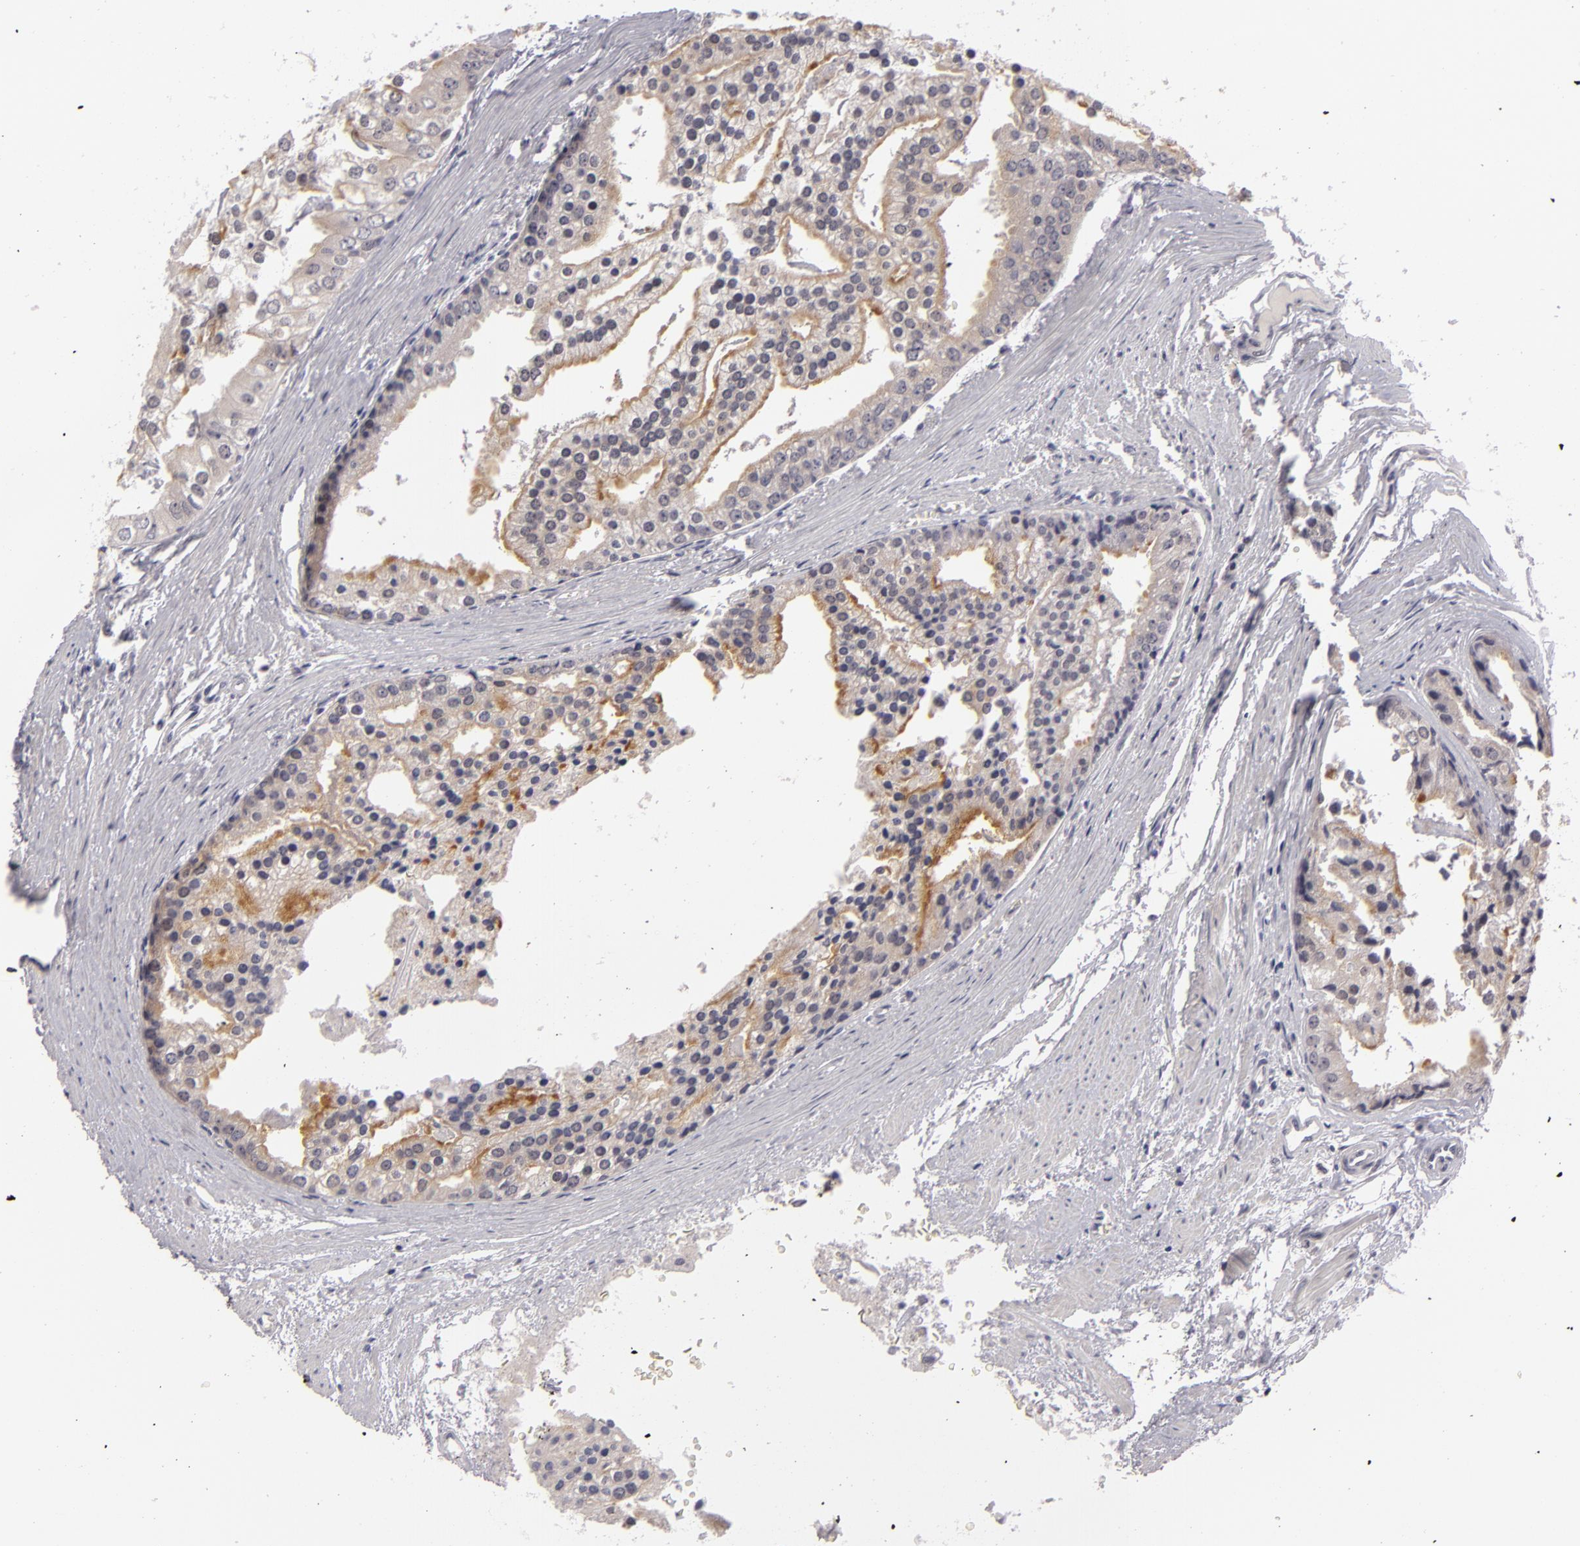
{"staining": {"intensity": "moderate", "quantity": ">75%", "location": "cytoplasmic/membranous"}, "tissue": "prostate cancer", "cell_type": "Tumor cells", "image_type": "cancer", "snomed": [{"axis": "morphology", "description": "Adenocarcinoma, High grade"}, {"axis": "topography", "description": "Prostate"}], "caption": "This is a histology image of immunohistochemistry staining of prostate cancer (adenocarcinoma (high-grade)), which shows moderate expression in the cytoplasmic/membranous of tumor cells.", "gene": "ZNF205", "patient": {"sex": "male", "age": 56}}